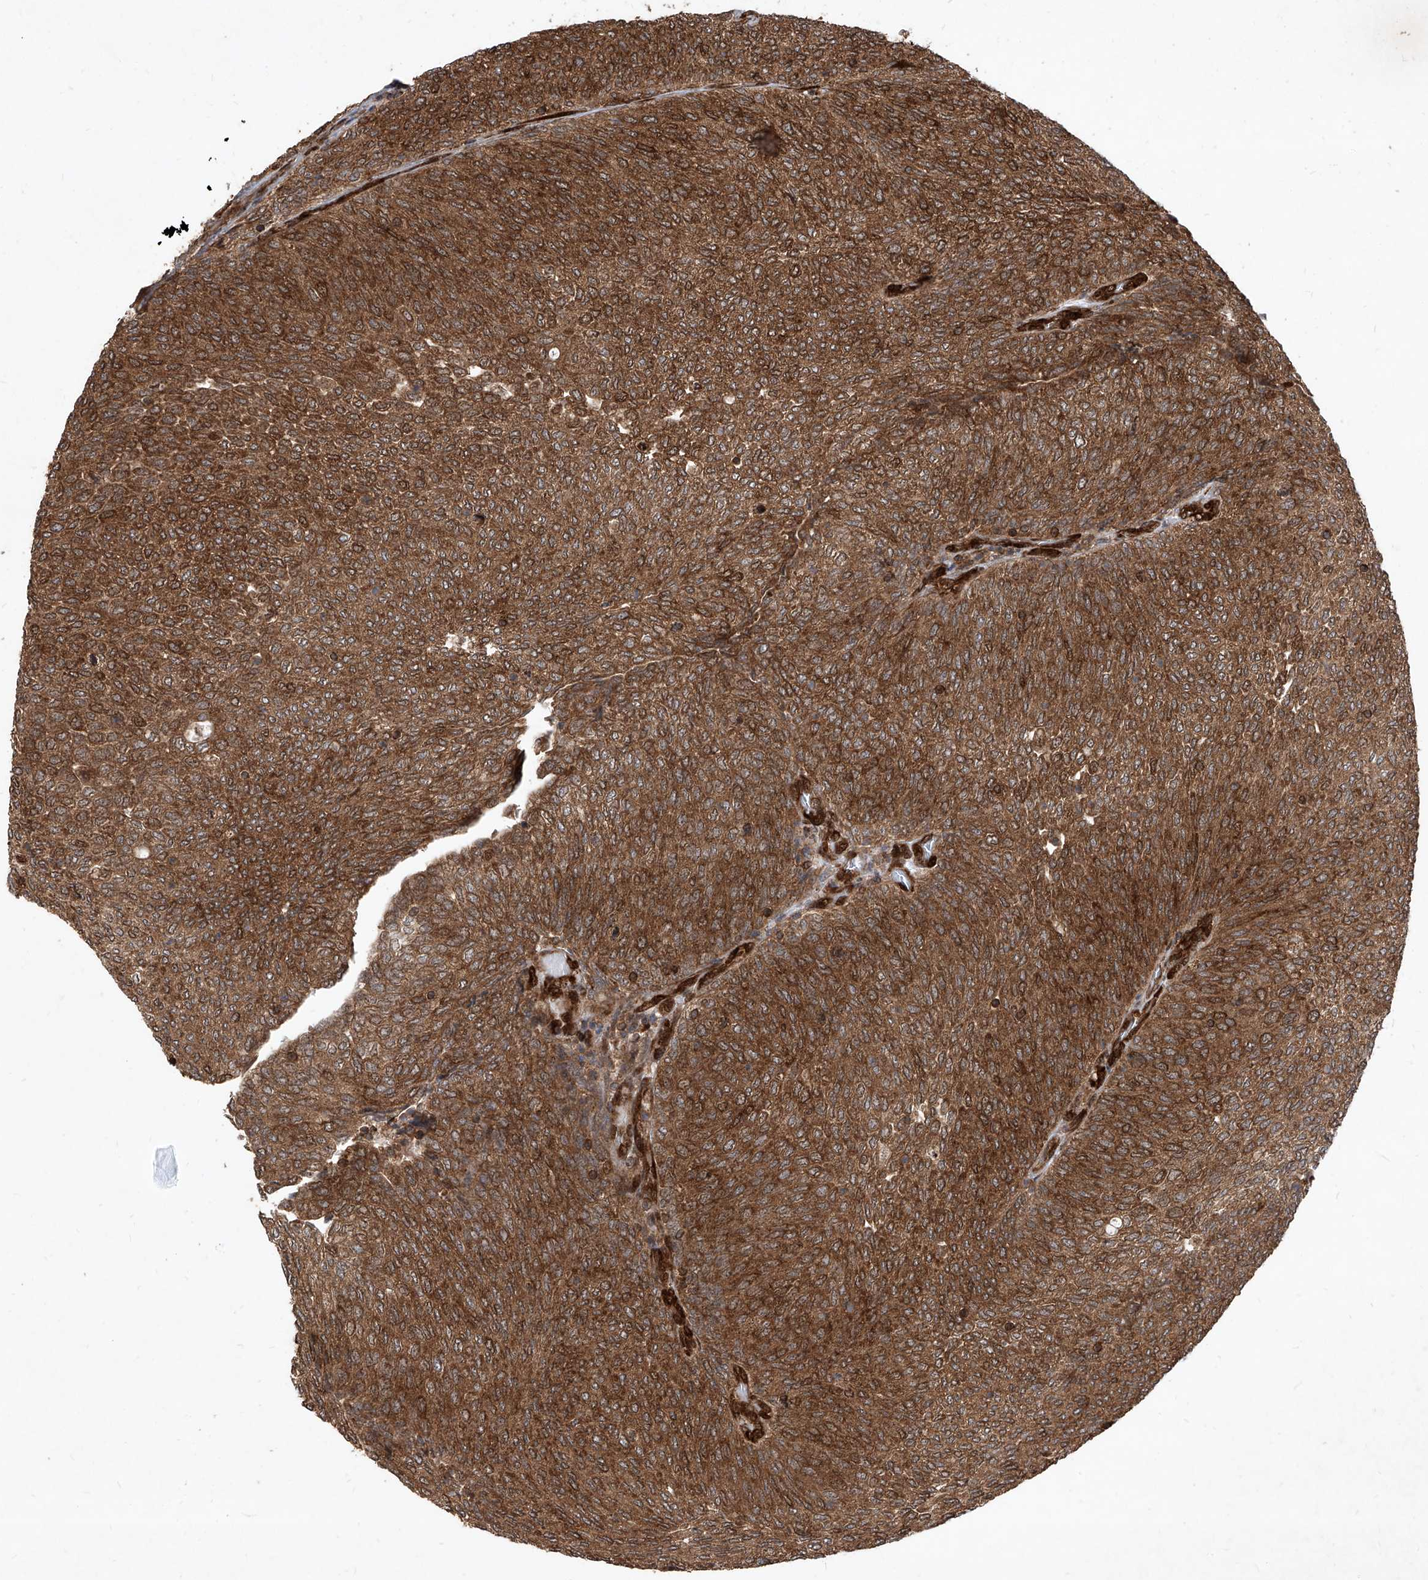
{"staining": {"intensity": "strong", "quantity": ">75%", "location": "cytoplasmic/membranous"}, "tissue": "urothelial cancer", "cell_type": "Tumor cells", "image_type": "cancer", "snomed": [{"axis": "morphology", "description": "Urothelial carcinoma, Low grade"}, {"axis": "topography", "description": "Urinary bladder"}], "caption": "IHC histopathology image of human urothelial carcinoma (low-grade) stained for a protein (brown), which exhibits high levels of strong cytoplasmic/membranous expression in approximately >75% of tumor cells.", "gene": "MAGED2", "patient": {"sex": "female", "age": 79}}